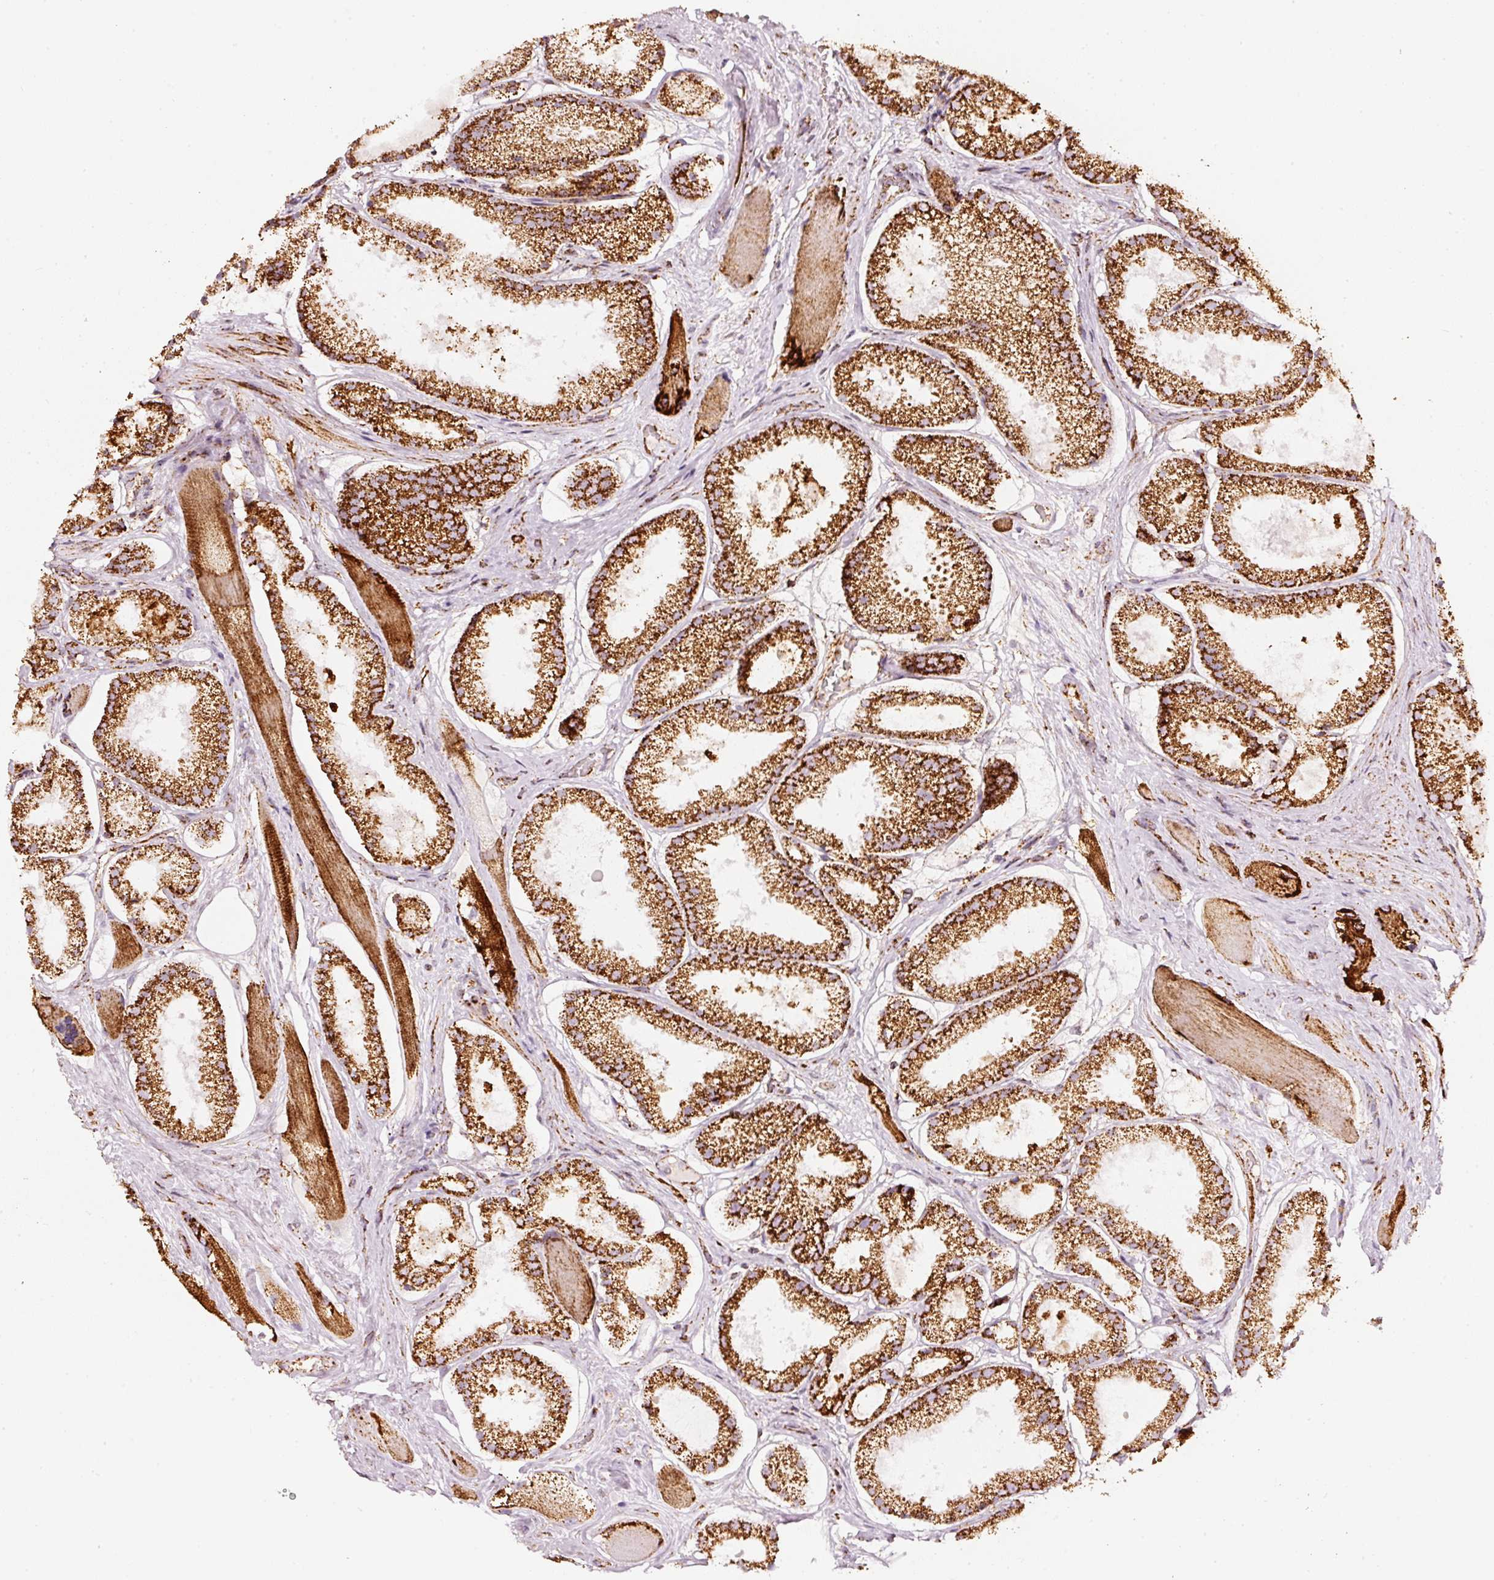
{"staining": {"intensity": "strong", "quantity": ">75%", "location": "cytoplasmic/membranous"}, "tissue": "prostate cancer", "cell_type": "Tumor cells", "image_type": "cancer", "snomed": [{"axis": "morphology", "description": "Adenocarcinoma, High grade"}, {"axis": "topography", "description": "Prostate"}], "caption": "Strong cytoplasmic/membranous positivity is appreciated in approximately >75% of tumor cells in prostate cancer (high-grade adenocarcinoma). The staining was performed using DAB (3,3'-diaminobenzidine) to visualize the protein expression in brown, while the nuclei were stained in blue with hematoxylin (Magnification: 20x).", "gene": "UQCRC1", "patient": {"sex": "male", "age": 68}}